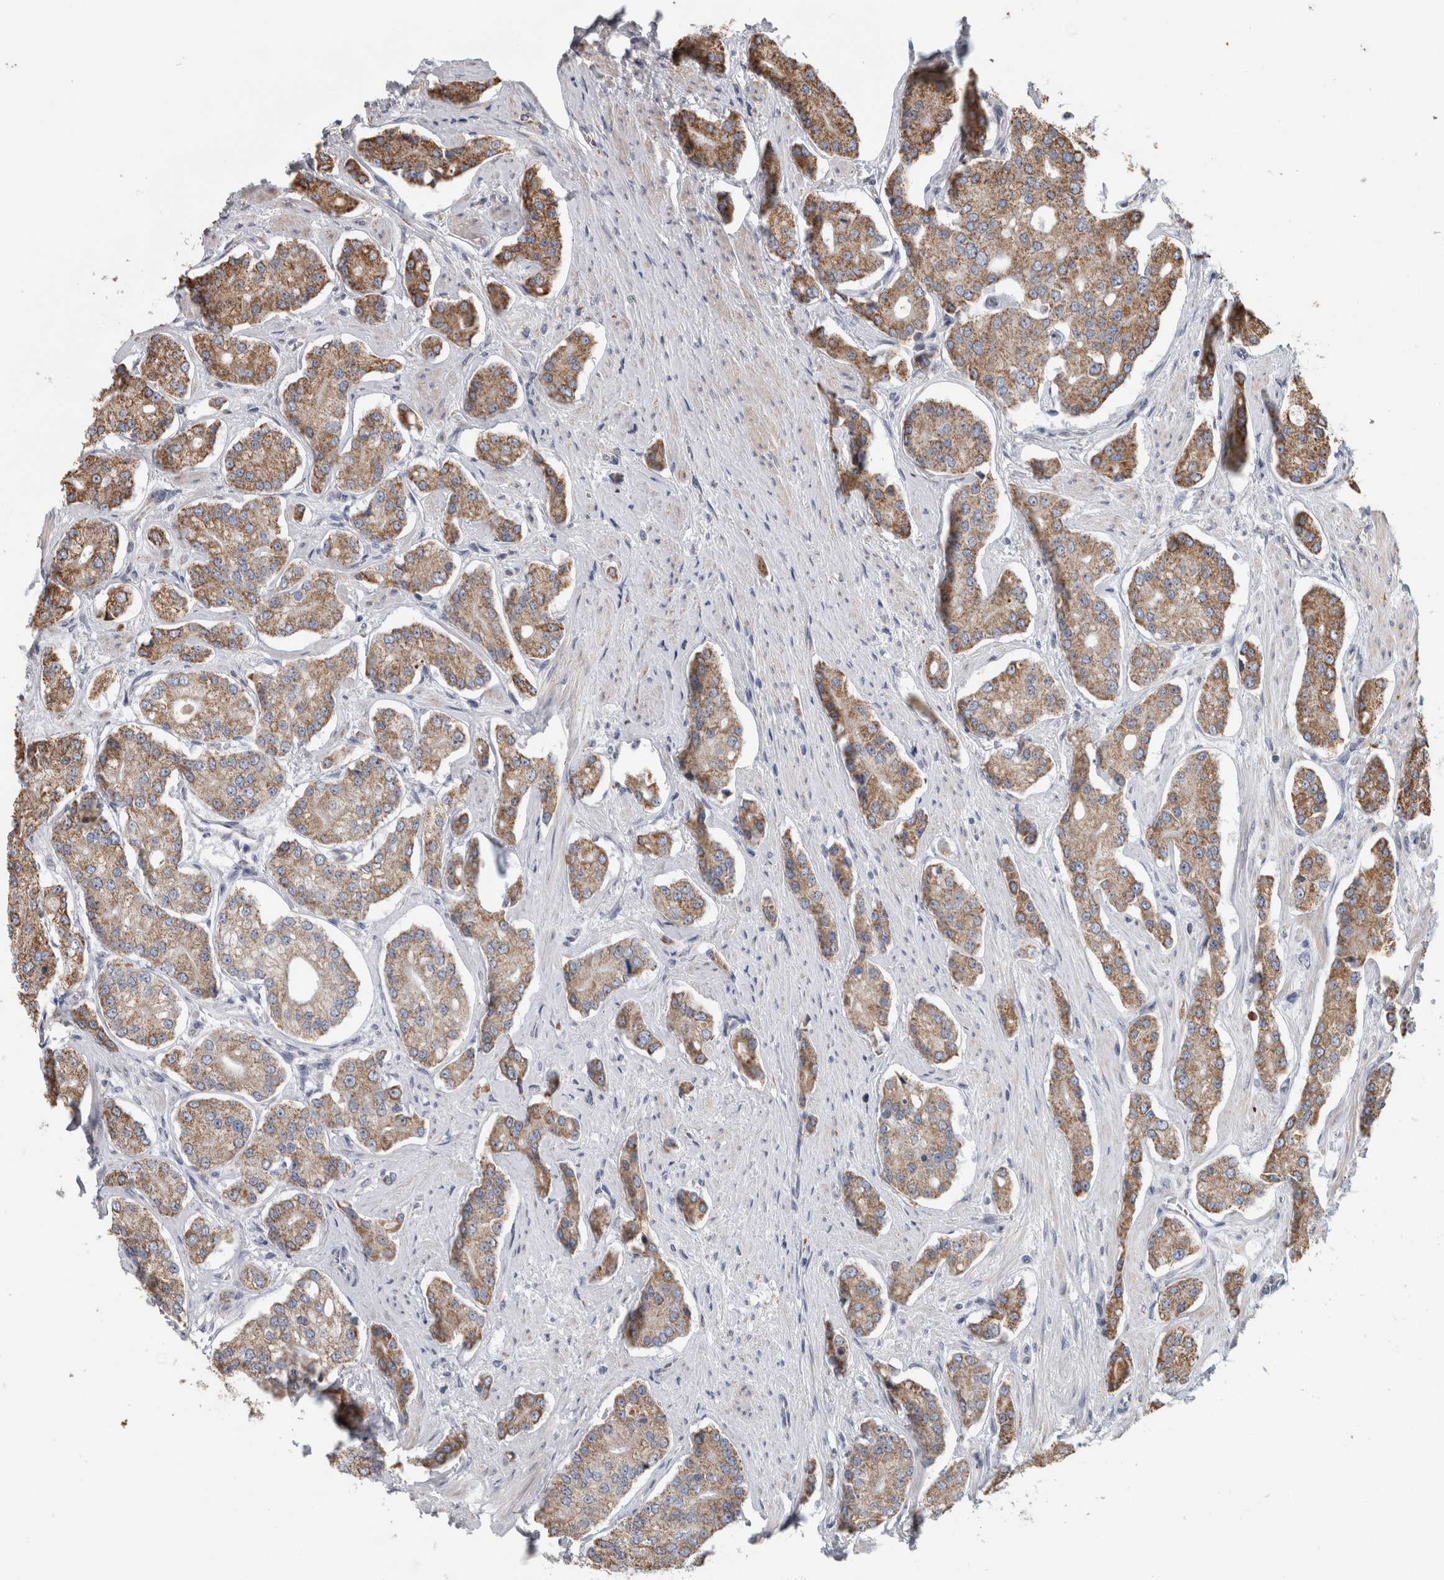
{"staining": {"intensity": "moderate", "quantity": "25%-75%", "location": "cytoplasmic/membranous"}, "tissue": "prostate cancer", "cell_type": "Tumor cells", "image_type": "cancer", "snomed": [{"axis": "morphology", "description": "Adenocarcinoma, High grade"}, {"axis": "topography", "description": "Prostate"}], "caption": "Moderate cytoplasmic/membranous protein staining is appreciated in approximately 25%-75% of tumor cells in prostate cancer (high-grade adenocarcinoma).", "gene": "ST8SIA1", "patient": {"sex": "male", "age": 71}}